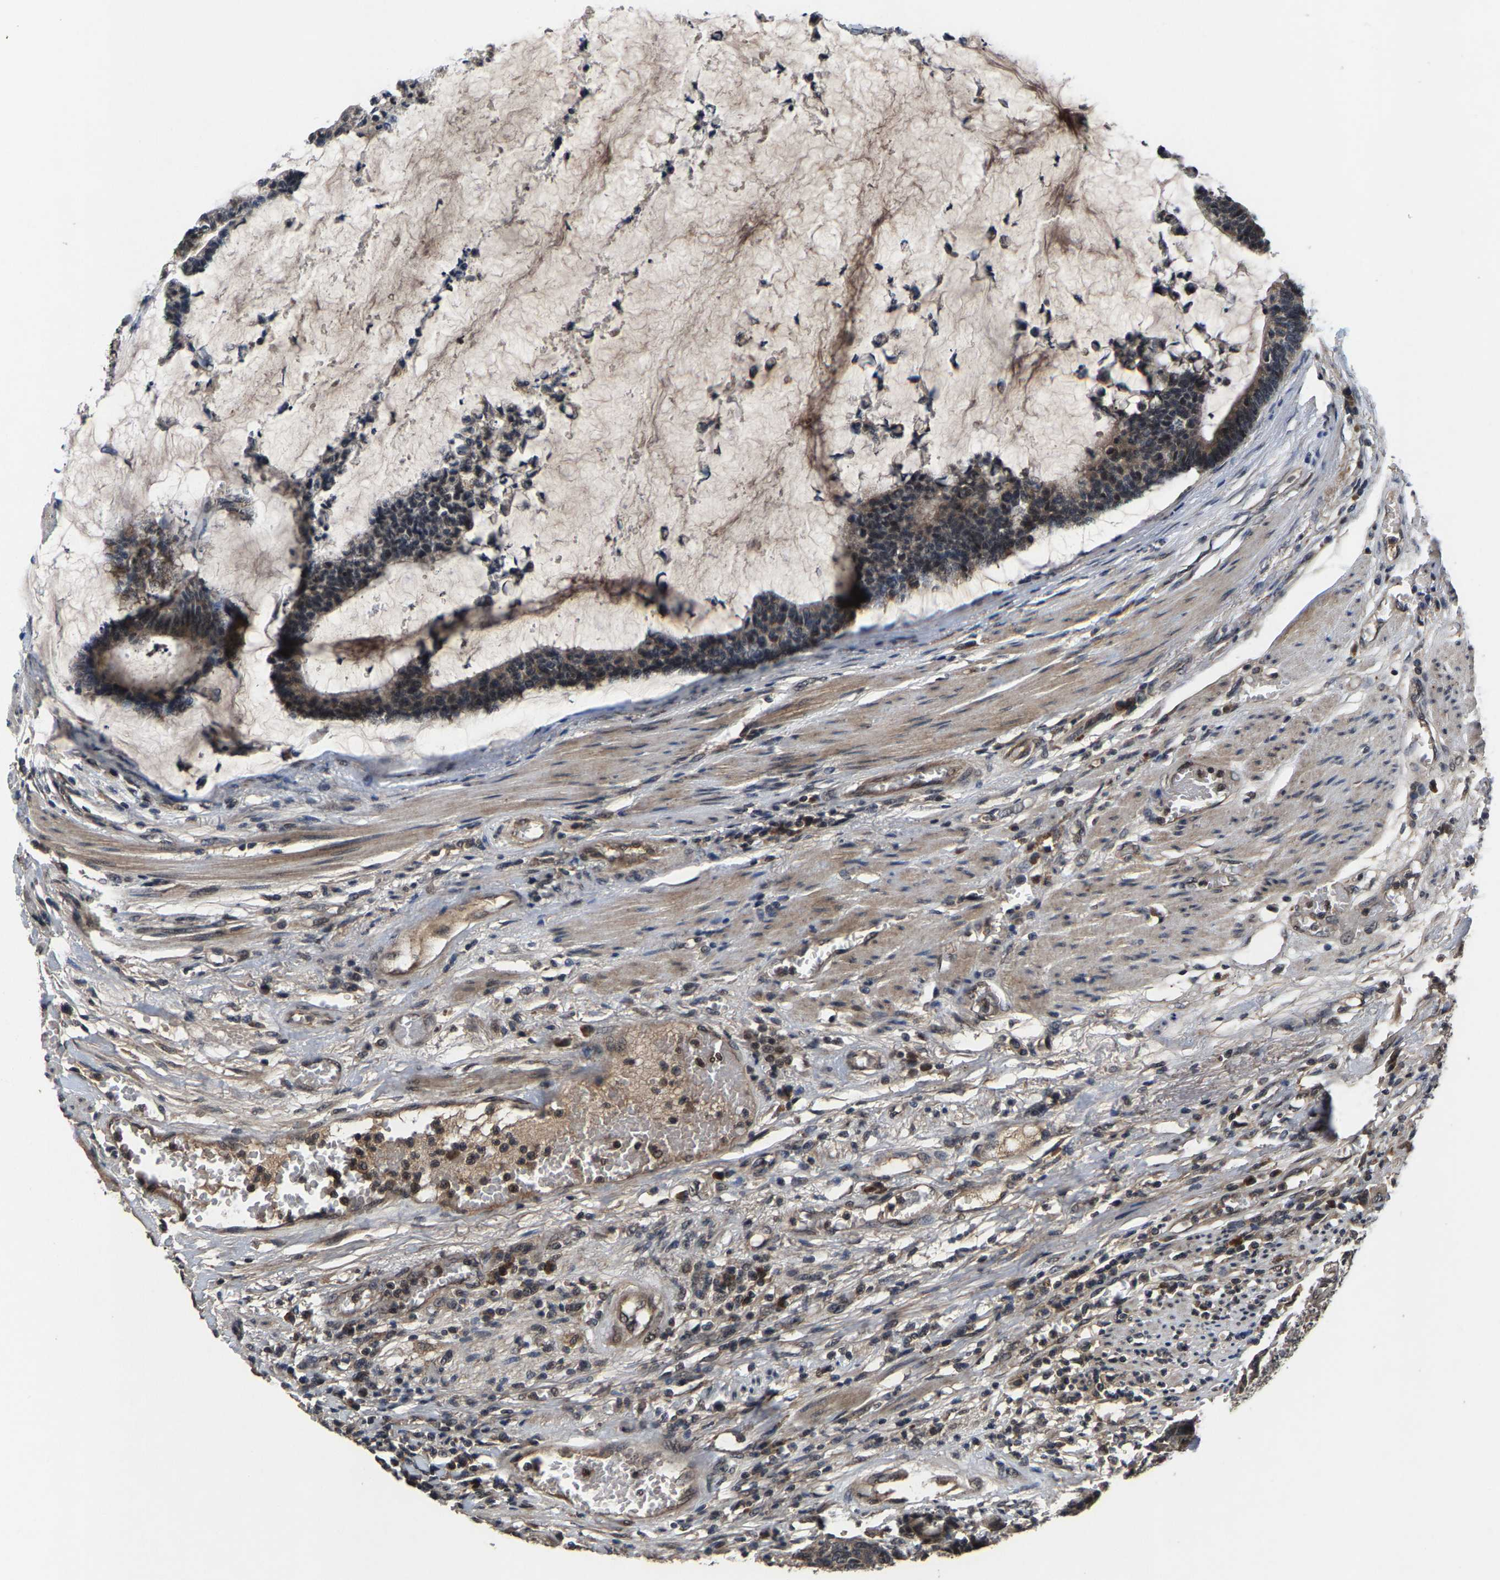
{"staining": {"intensity": "weak", "quantity": ">75%", "location": "cytoplasmic/membranous,nuclear"}, "tissue": "colorectal cancer", "cell_type": "Tumor cells", "image_type": "cancer", "snomed": [{"axis": "morphology", "description": "Adenocarcinoma, NOS"}, {"axis": "topography", "description": "Colon"}], "caption": "Protein staining shows weak cytoplasmic/membranous and nuclear expression in approximately >75% of tumor cells in colorectal cancer.", "gene": "HUWE1", "patient": {"sex": "female", "age": 84}}